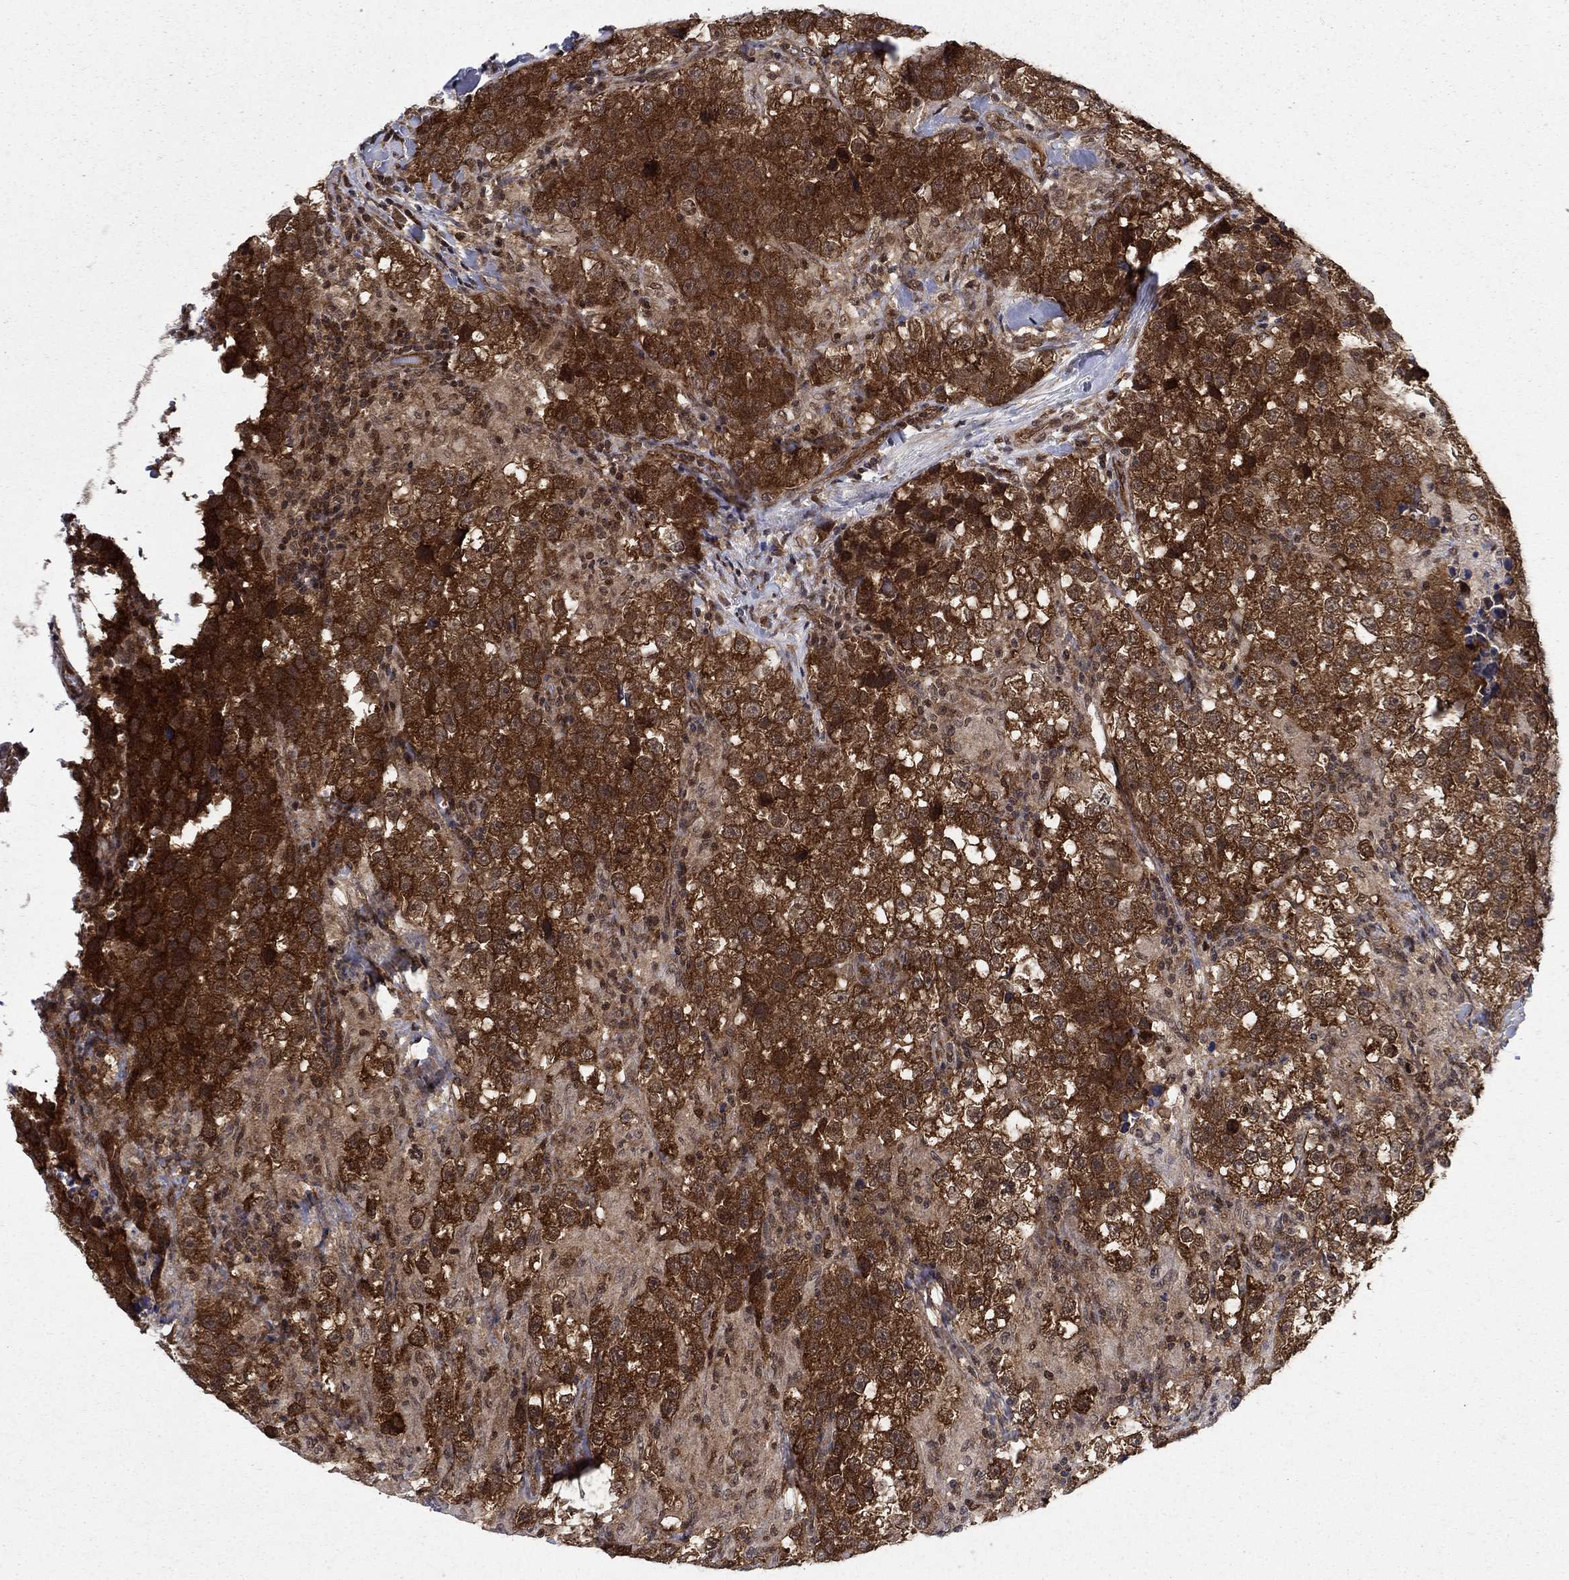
{"staining": {"intensity": "strong", "quantity": ">75%", "location": "cytoplasmic/membranous"}, "tissue": "testis cancer", "cell_type": "Tumor cells", "image_type": "cancer", "snomed": [{"axis": "morphology", "description": "Seminoma, NOS"}, {"axis": "topography", "description": "Testis"}], "caption": "Testis seminoma stained with DAB IHC demonstrates high levels of strong cytoplasmic/membranous staining in approximately >75% of tumor cells.", "gene": "DNAJA1", "patient": {"sex": "male", "age": 46}}